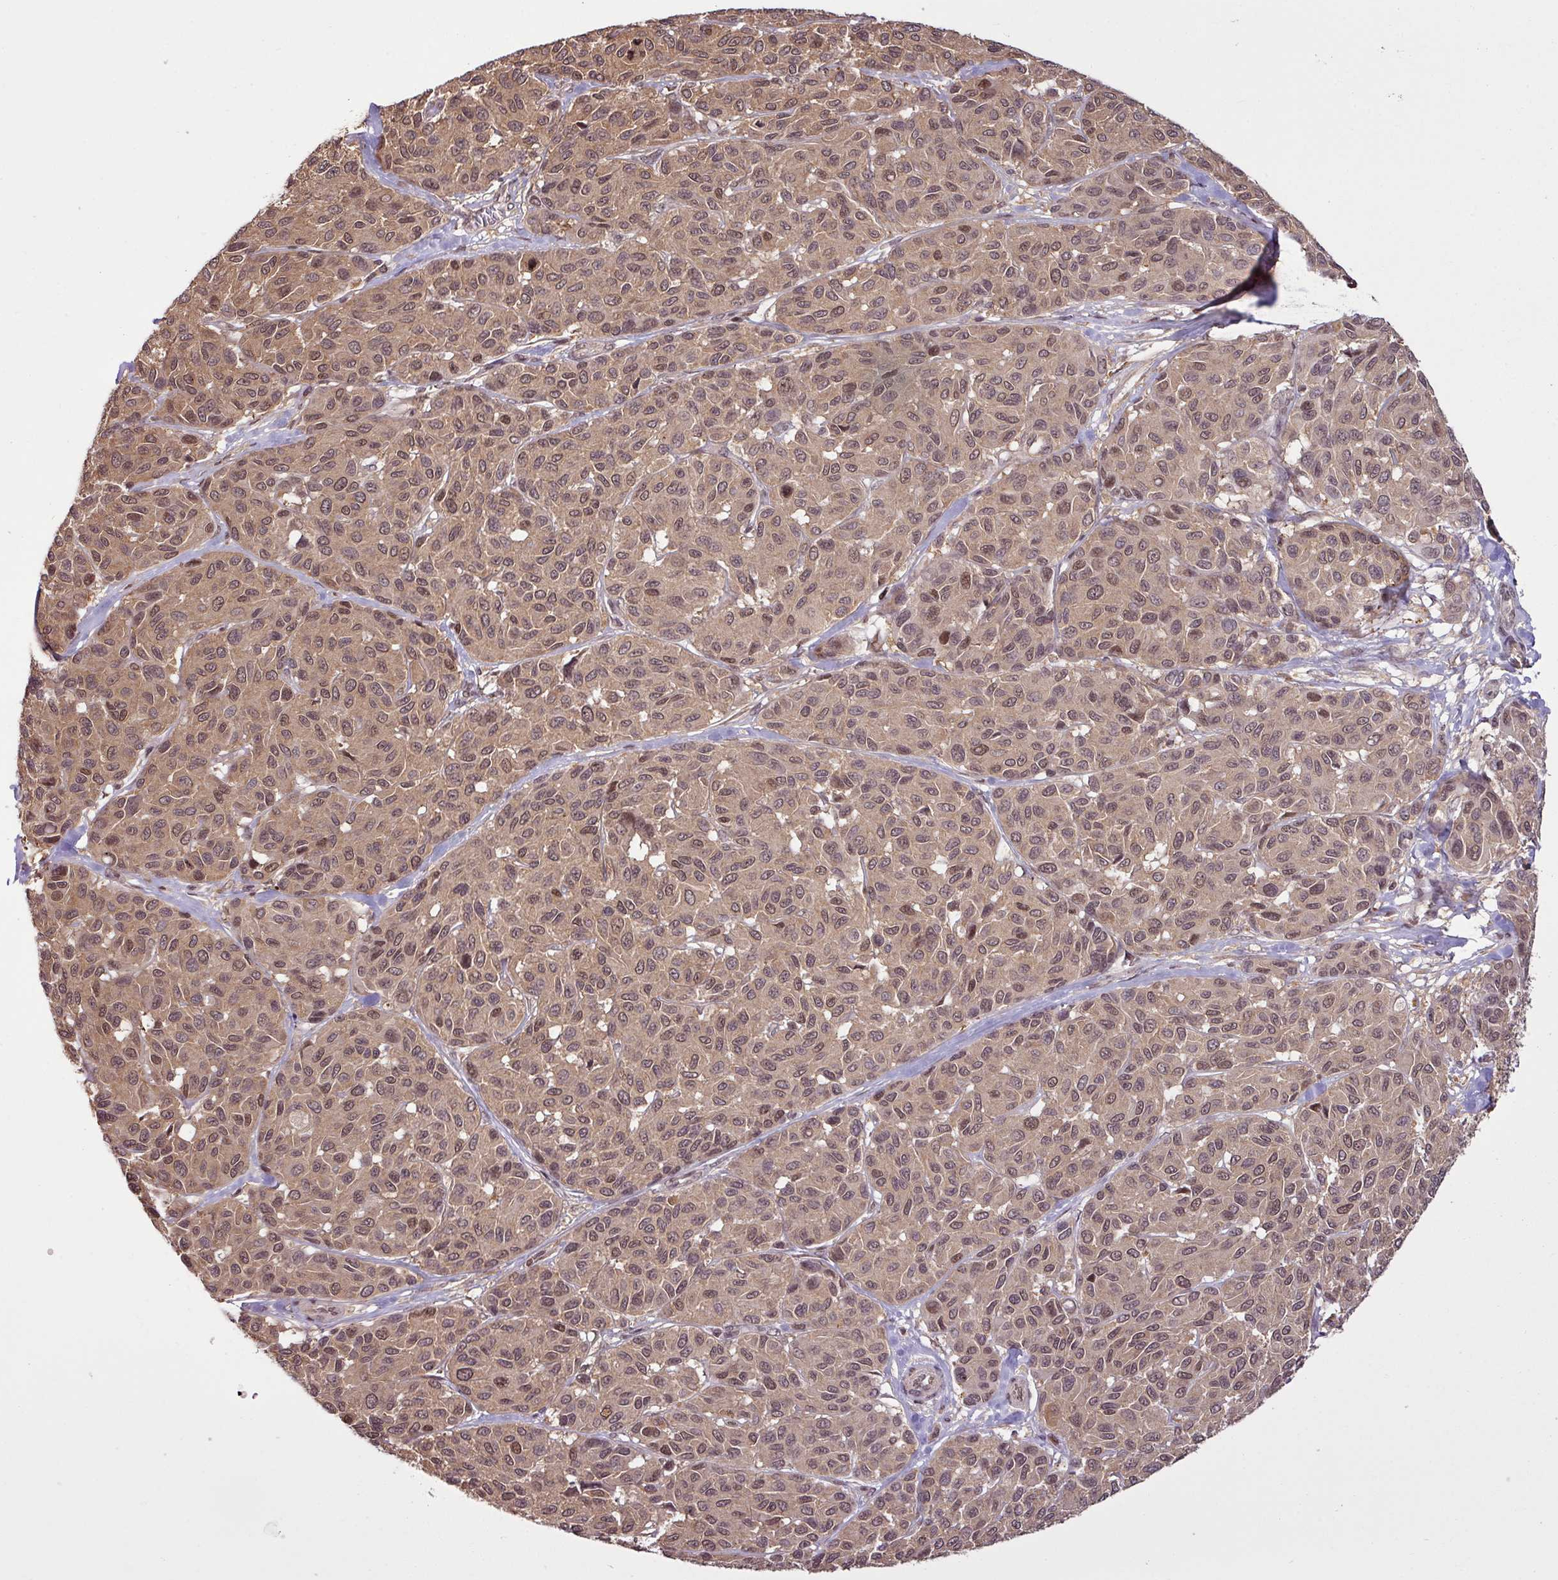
{"staining": {"intensity": "moderate", "quantity": ">75%", "location": "cytoplasmic/membranous,nuclear"}, "tissue": "melanoma", "cell_type": "Tumor cells", "image_type": "cancer", "snomed": [{"axis": "morphology", "description": "Malignant melanoma, NOS"}, {"axis": "topography", "description": "Skin"}], "caption": "Immunohistochemical staining of melanoma reveals medium levels of moderate cytoplasmic/membranous and nuclear protein expression in about >75% of tumor cells. (Stains: DAB in brown, nuclei in blue, Microscopy: brightfield microscopy at high magnification).", "gene": "ITPKC", "patient": {"sex": "female", "age": 66}}